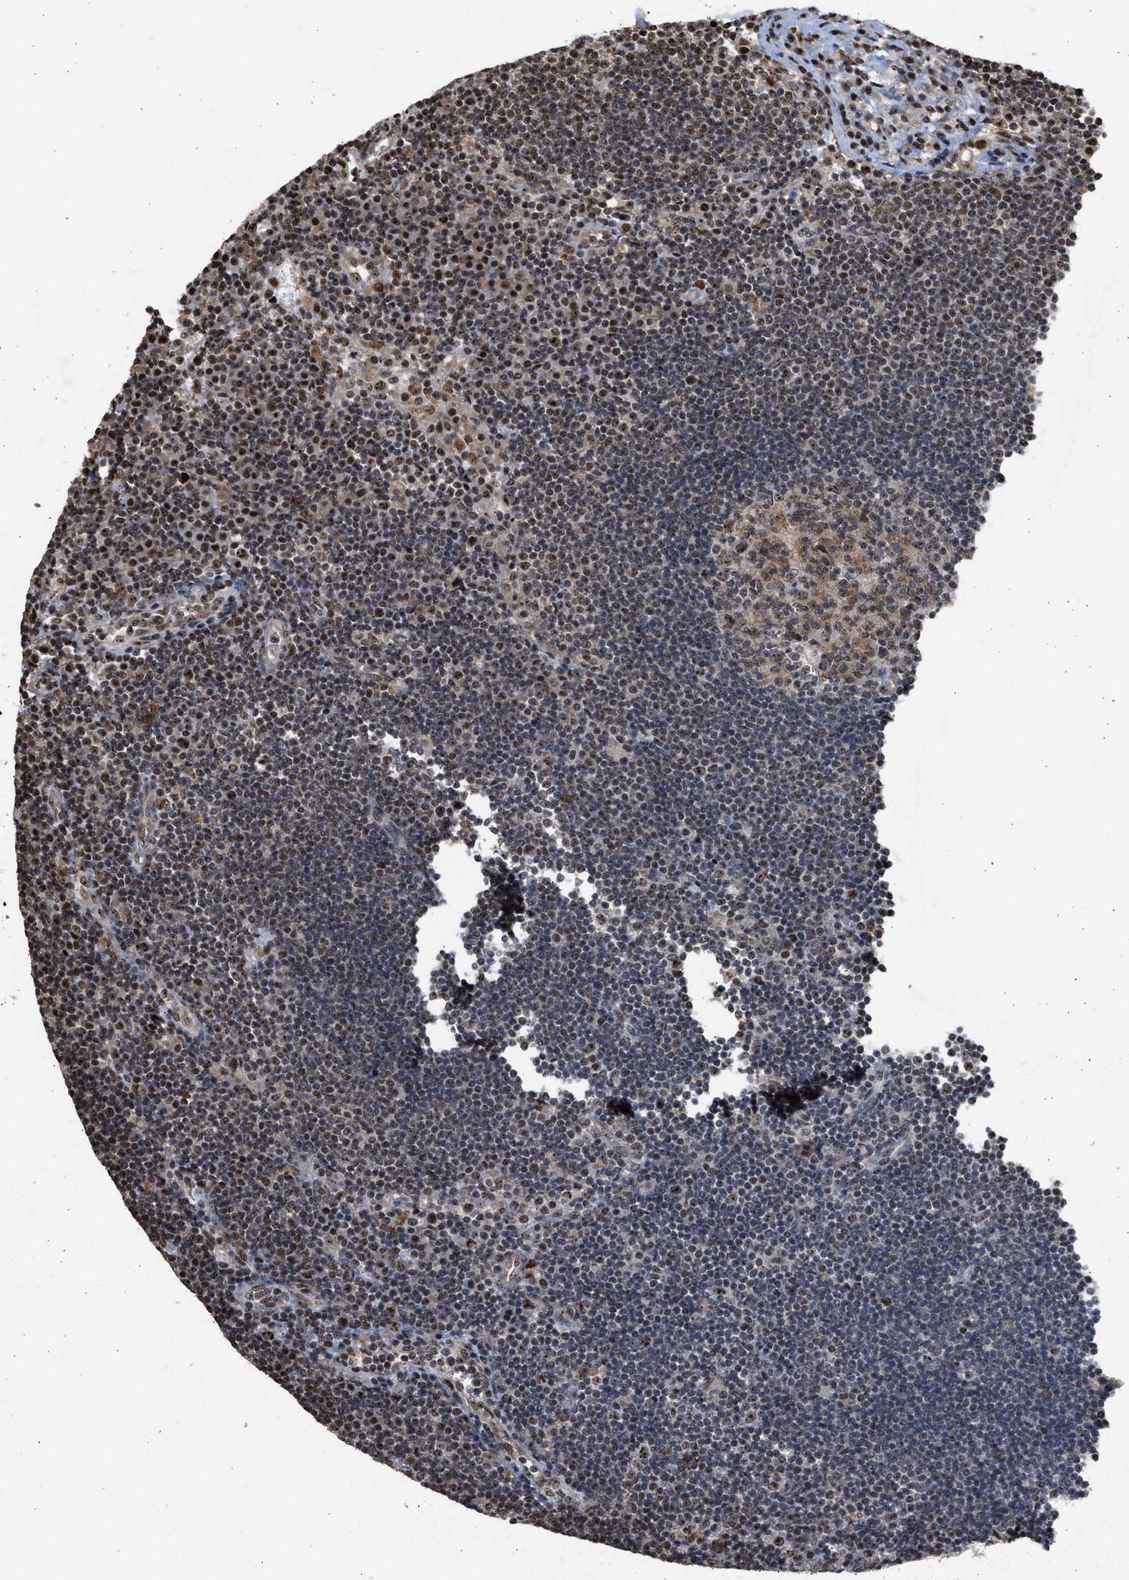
{"staining": {"intensity": "moderate", "quantity": ">75%", "location": "nuclear"}, "tissue": "lymph node", "cell_type": "Germinal center cells", "image_type": "normal", "snomed": [{"axis": "morphology", "description": "Normal tissue, NOS"}, {"axis": "topography", "description": "Lymph node"}], "caption": "A brown stain highlights moderate nuclear staining of a protein in germinal center cells of unremarkable lymph node.", "gene": "TFDP2", "patient": {"sex": "female", "age": 53}}